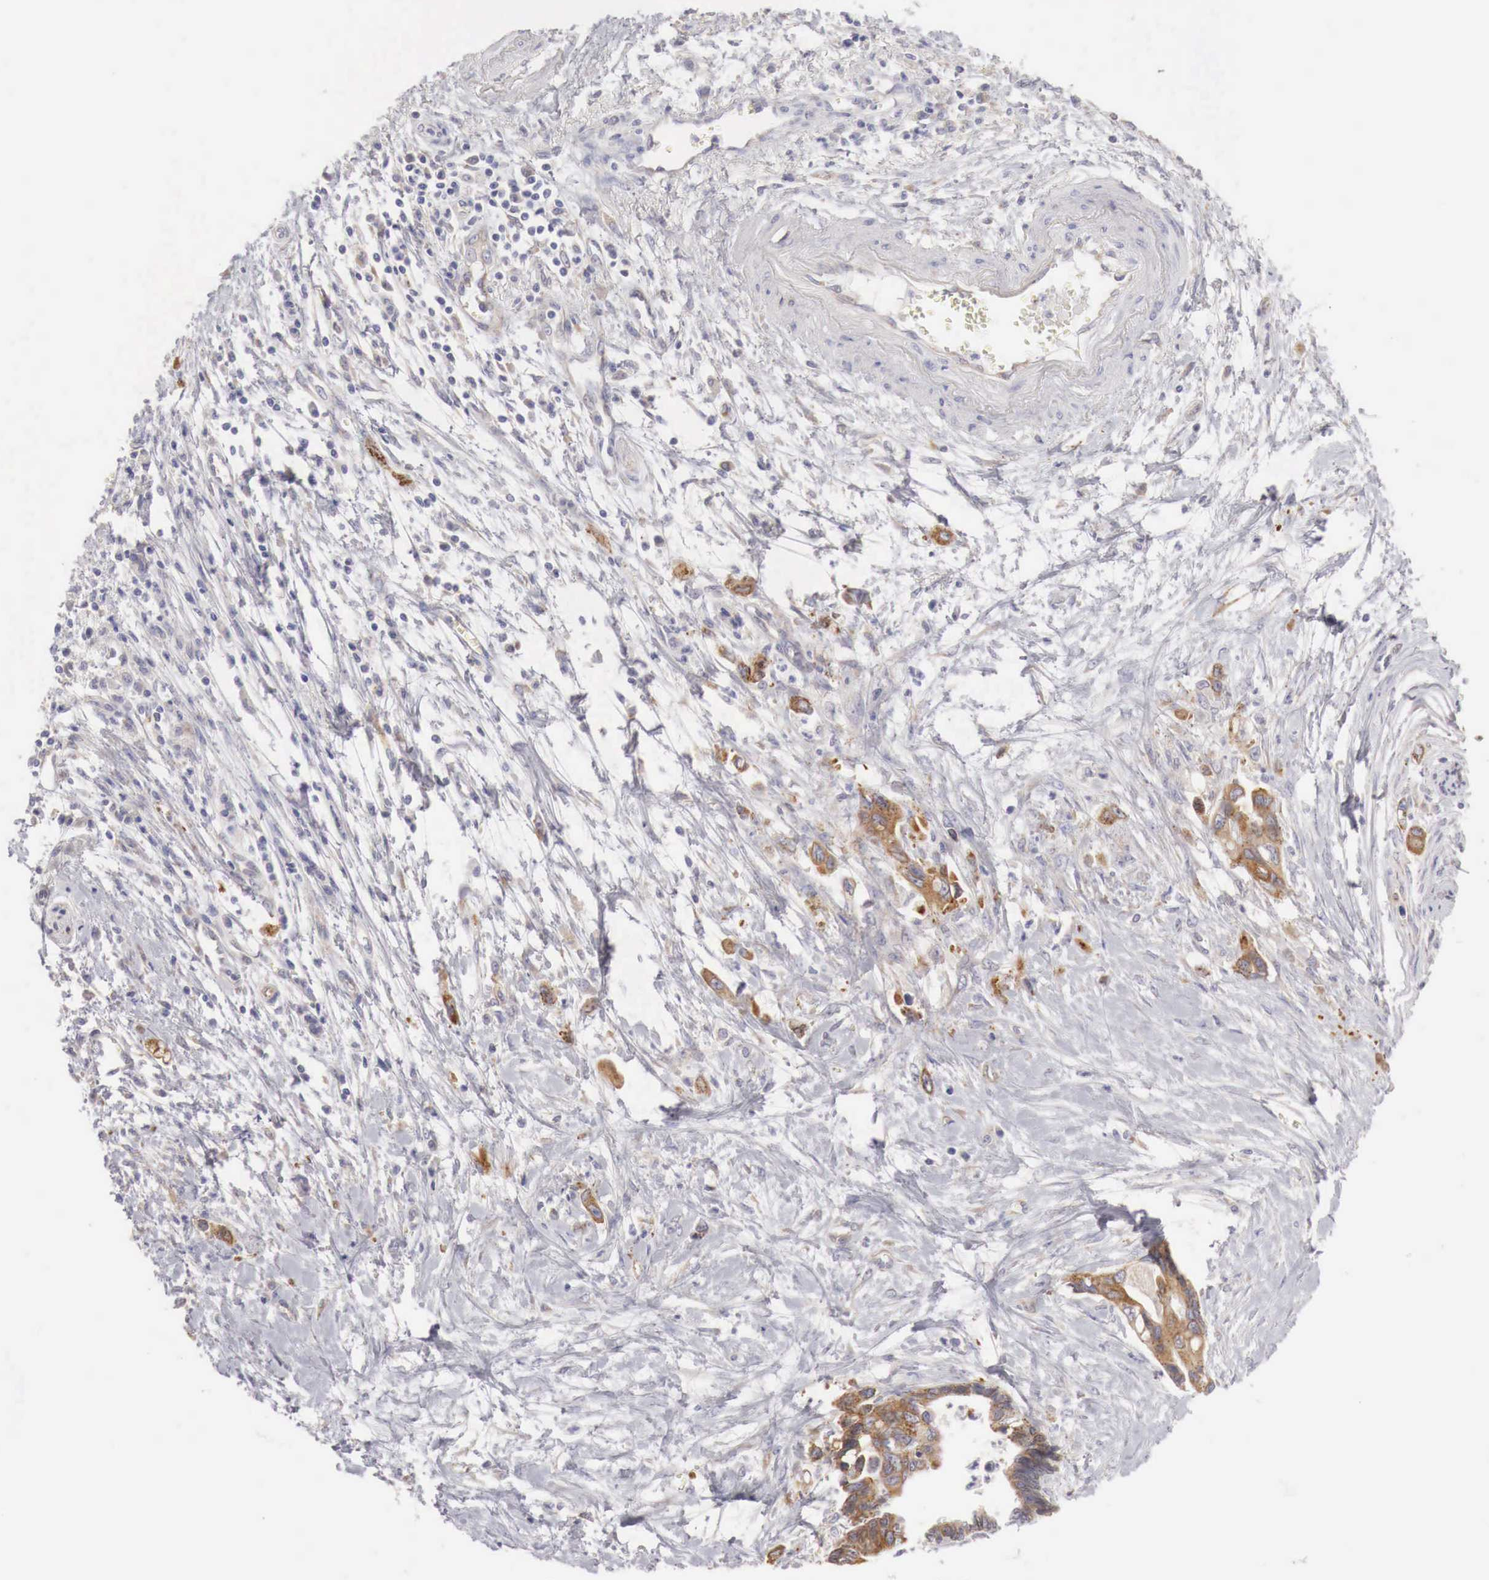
{"staining": {"intensity": "moderate", "quantity": ">75%", "location": "cytoplasmic/membranous"}, "tissue": "pancreatic cancer", "cell_type": "Tumor cells", "image_type": "cancer", "snomed": [{"axis": "morphology", "description": "Adenocarcinoma, NOS"}, {"axis": "topography", "description": "Pancreas"}], "caption": "An image showing moderate cytoplasmic/membranous positivity in about >75% of tumor cells in adenocarcinoma (pancreatic), as visualized by brown immunohistochemical staining.", "gene": "NSDHL", "patient": {"sex": "female", "age": 70}}